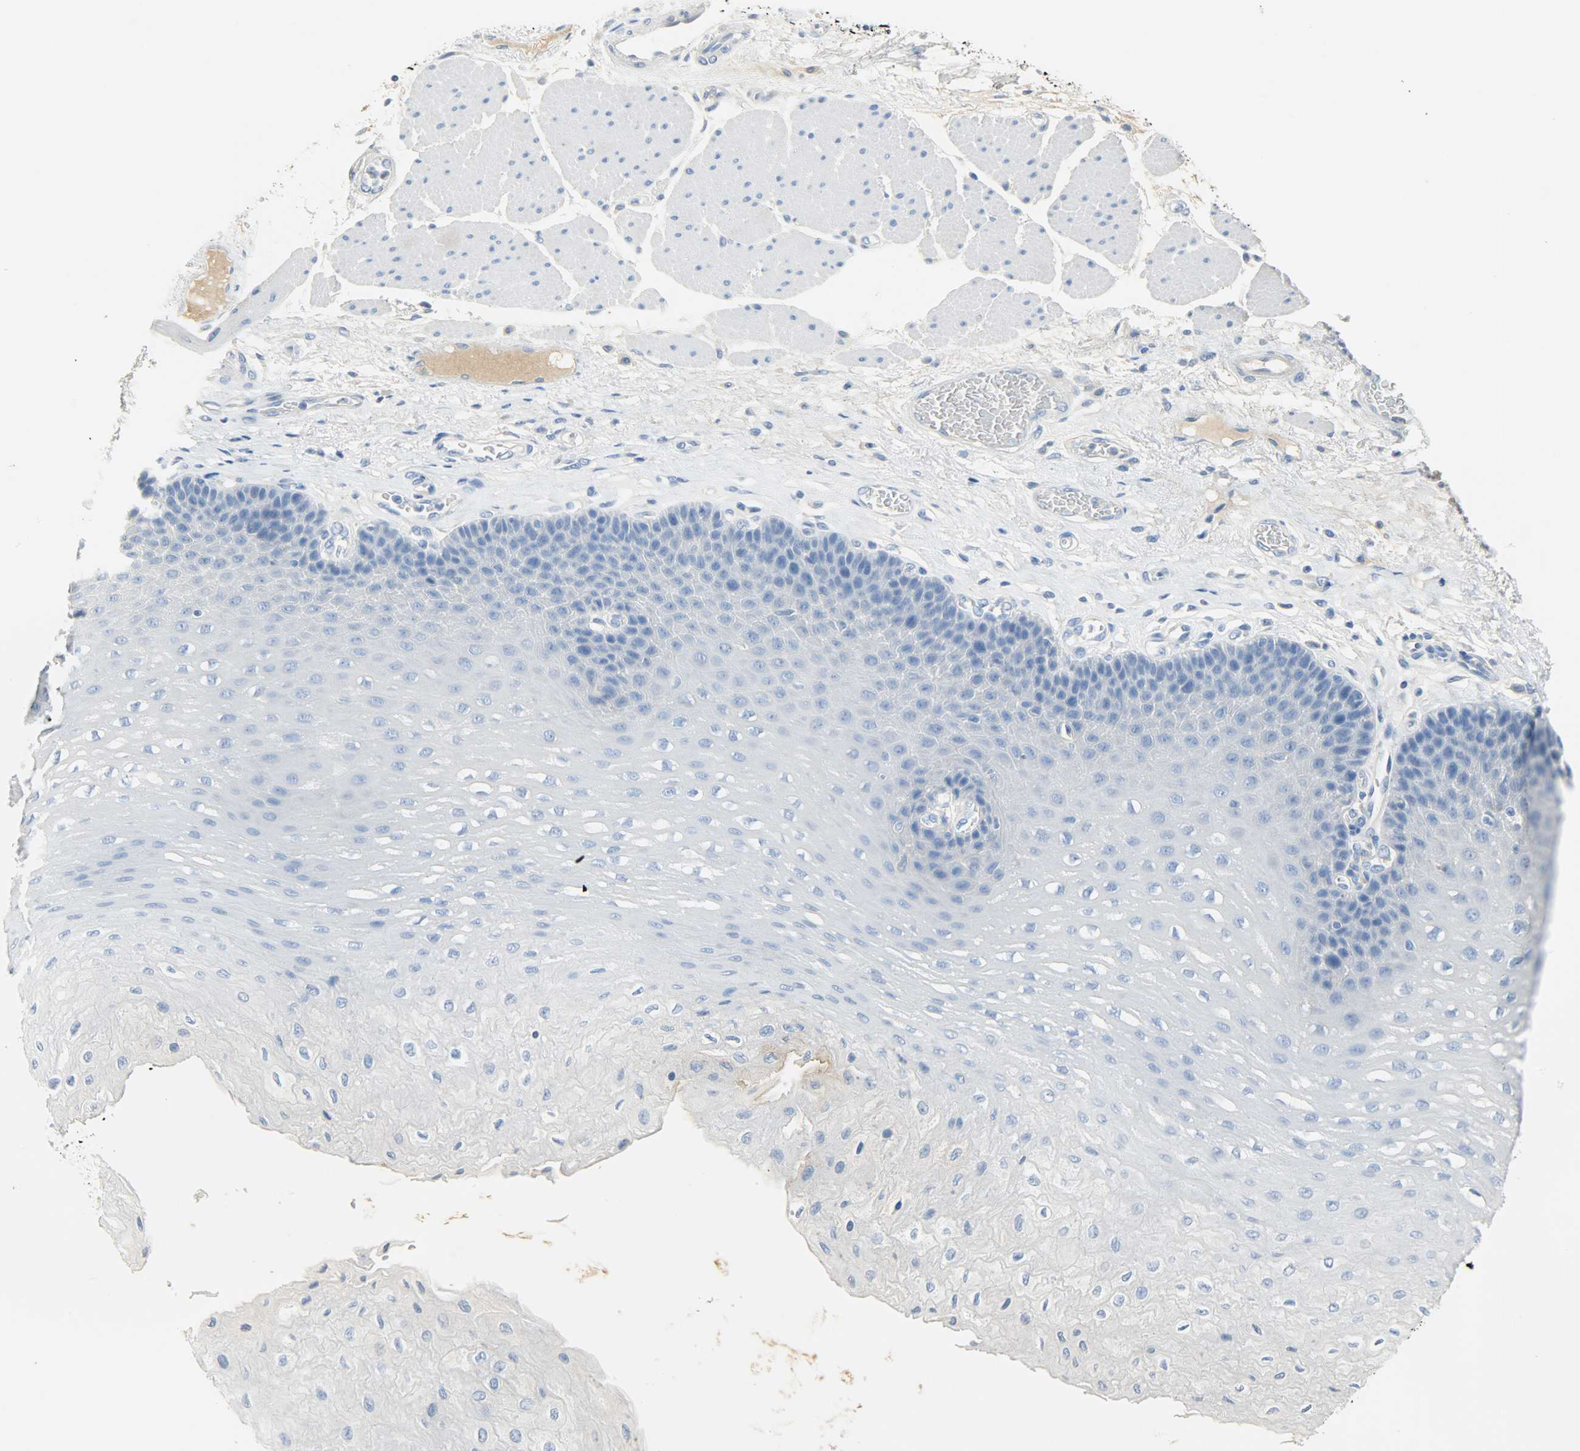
{"staining": {"intensity": "negative", "quantity": "none", "location": "none"}, "tissue": "esophagus", "cell_type": "Squamous epithelial cells", "image_type": "normal", "snomed": [{"axis": "morphology", "description": "Normal tissue, NOS"}, {"axis": "topography", "description": "Esophagus"}], "caption": "Photomicrograph shows no significant protein positivity in squamous epithelial cells of normal esophagus. The staining is performed using DAB brown chromogen with nuclei counter-stained in using hematoxylin.", "gene": "CRP", "patient": {"sex": "female", "age": 72}}